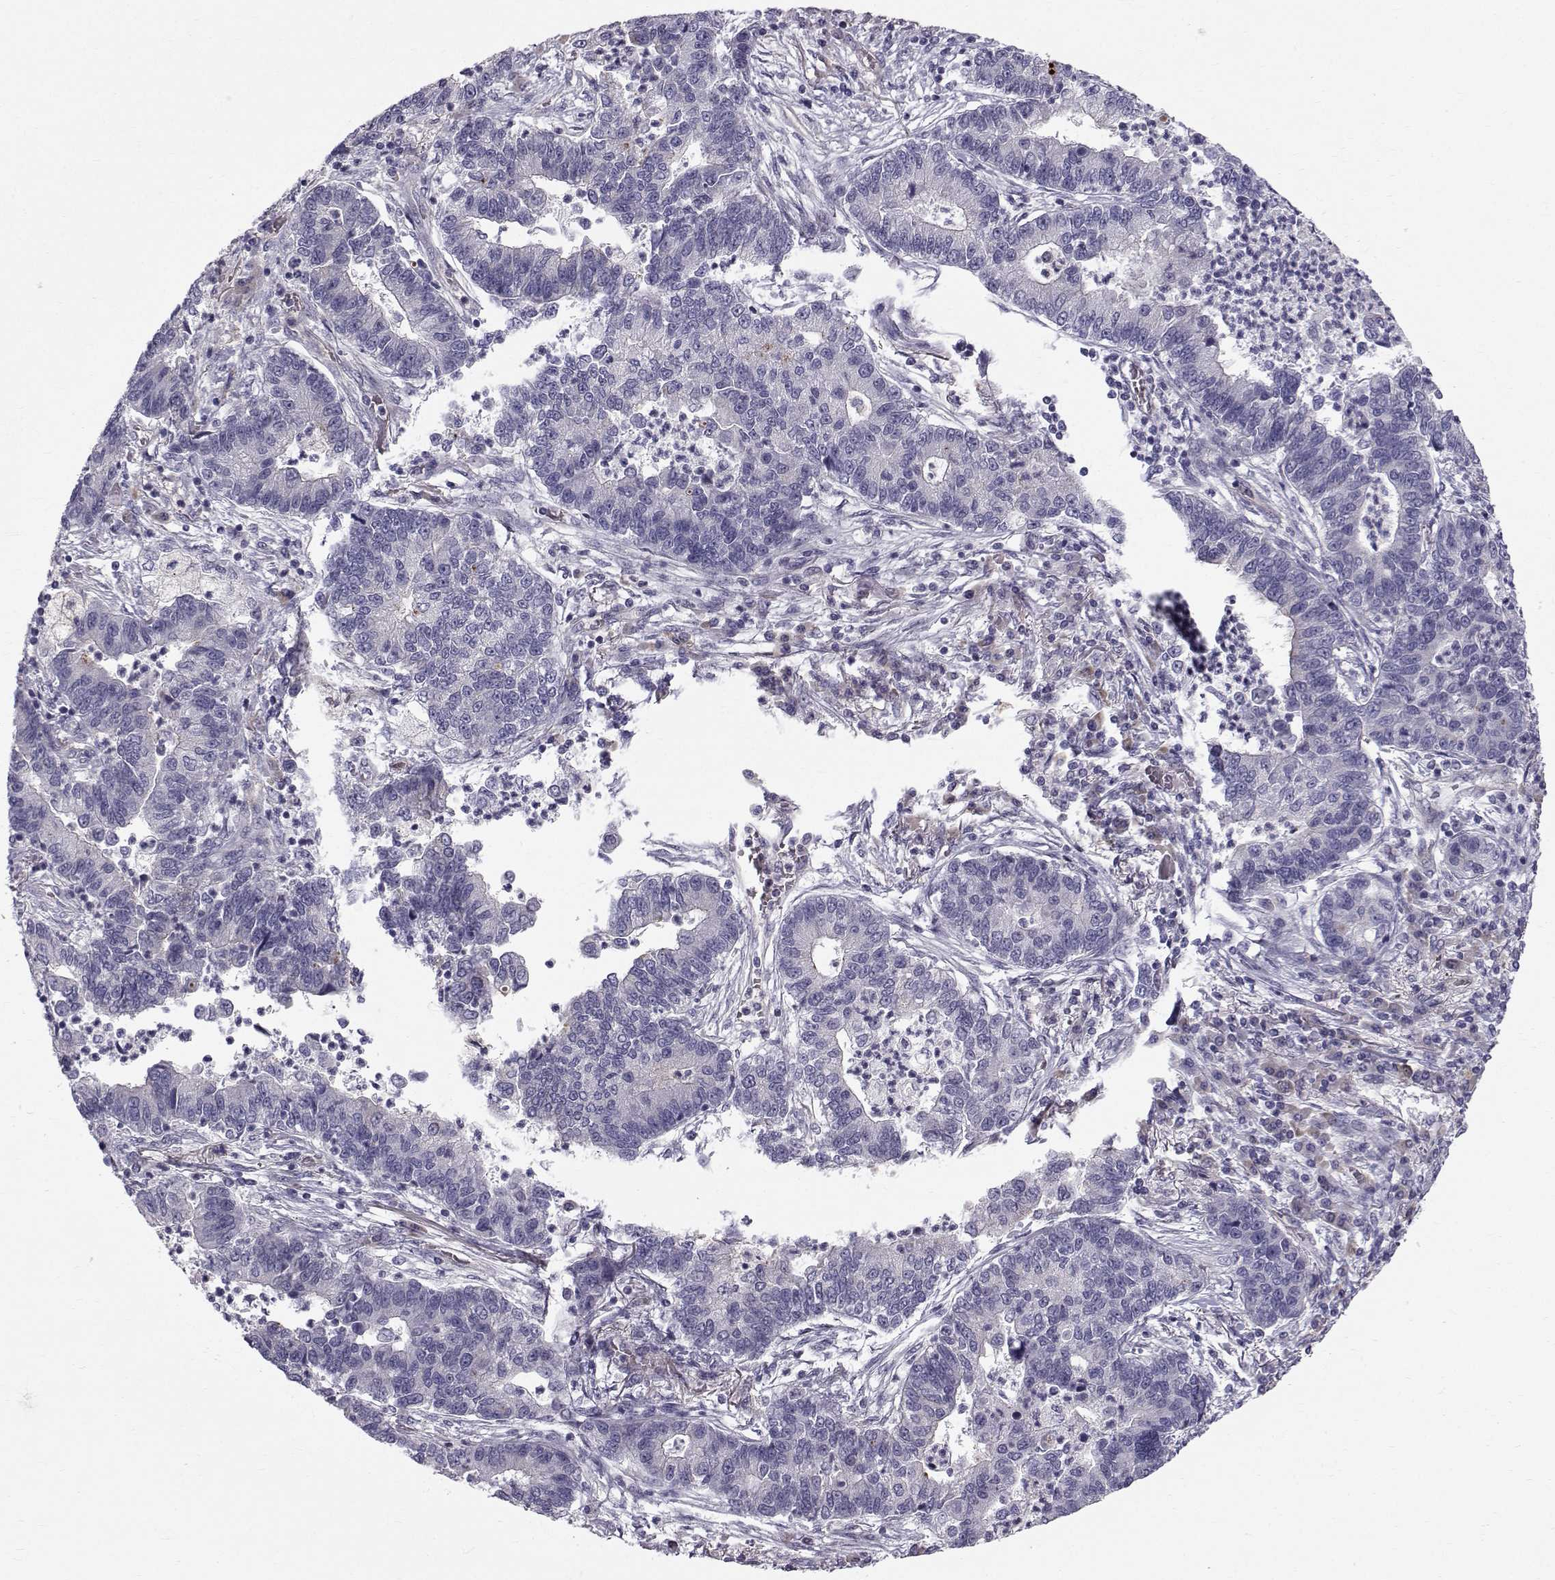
{"staining": {"intensity": "negative", "quantity": "none", "location": "none"}, "tissue": "lung cancer", "cell_type": "Tumor cells", "image_type": "cancer", "snomed": [{"axis": "morphology", "description": "Adenocarcinoma, NOS"}, {"axis": "topography", "description": "Lung"}], "caption": "A micrograph of lung cancer (adenocarcinoma) stained for a protein displays no brown staining in tumor cells. (DAB IHC, high magnification).", "gene": "QPCT", "patient": {"sex": "female", "age": 57}}